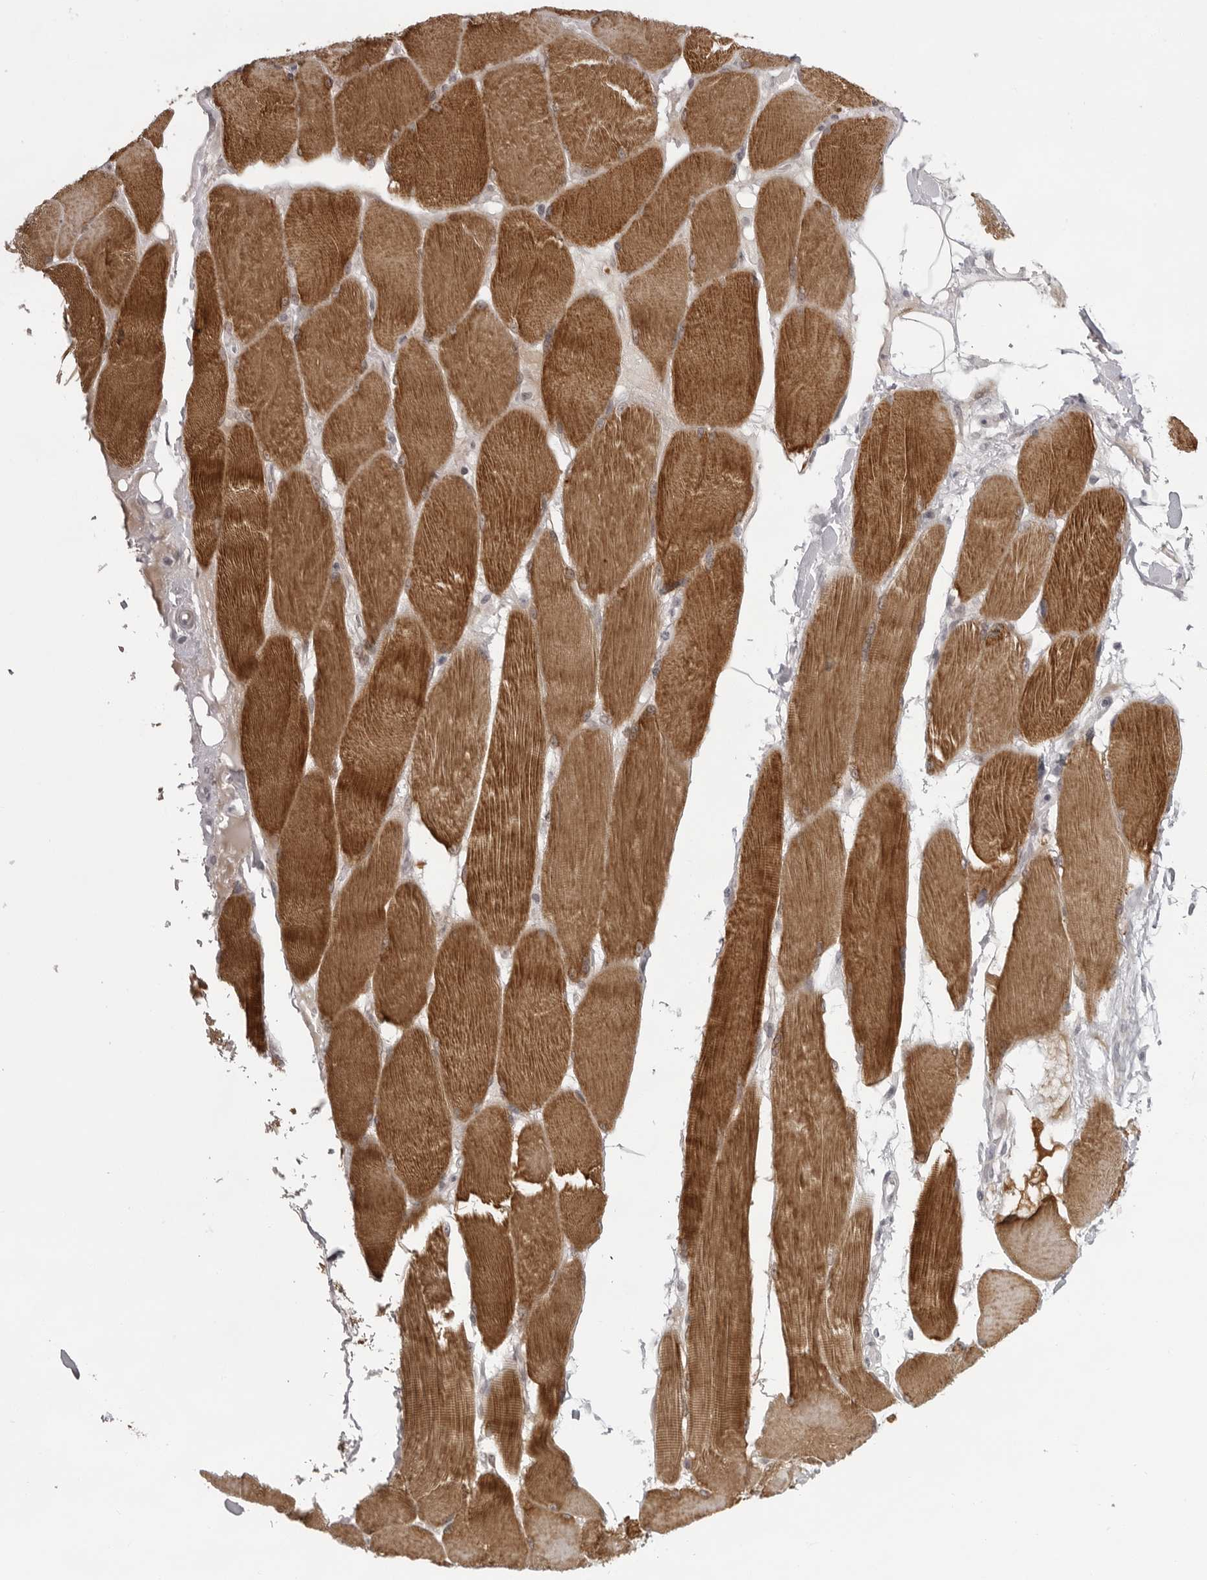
{"staining": {"intensity": "moderate", "quantity": ">75%", "location": "cytoplasmic/membranous"}, "tissue": "skeletal muscle", "cell_type": "Myocytes", "image_type": "normal", "snomed": [{"axis": "morphology", "description": "Normal tissue, NOS"}, {"axis": "topography", "description": "Skin"}, {"axis": "topography", "description": "Skeletal muscle"}], "caption": "Skeletal muscle stained with DAB (3,3'-diaminobenzidine) IHC shows medium levels of moderate cytoplasmic/membranous staining in about >75% of myocytes.", "gene": "NUDT18", "patient": {"sex": "male", "age": 83}}